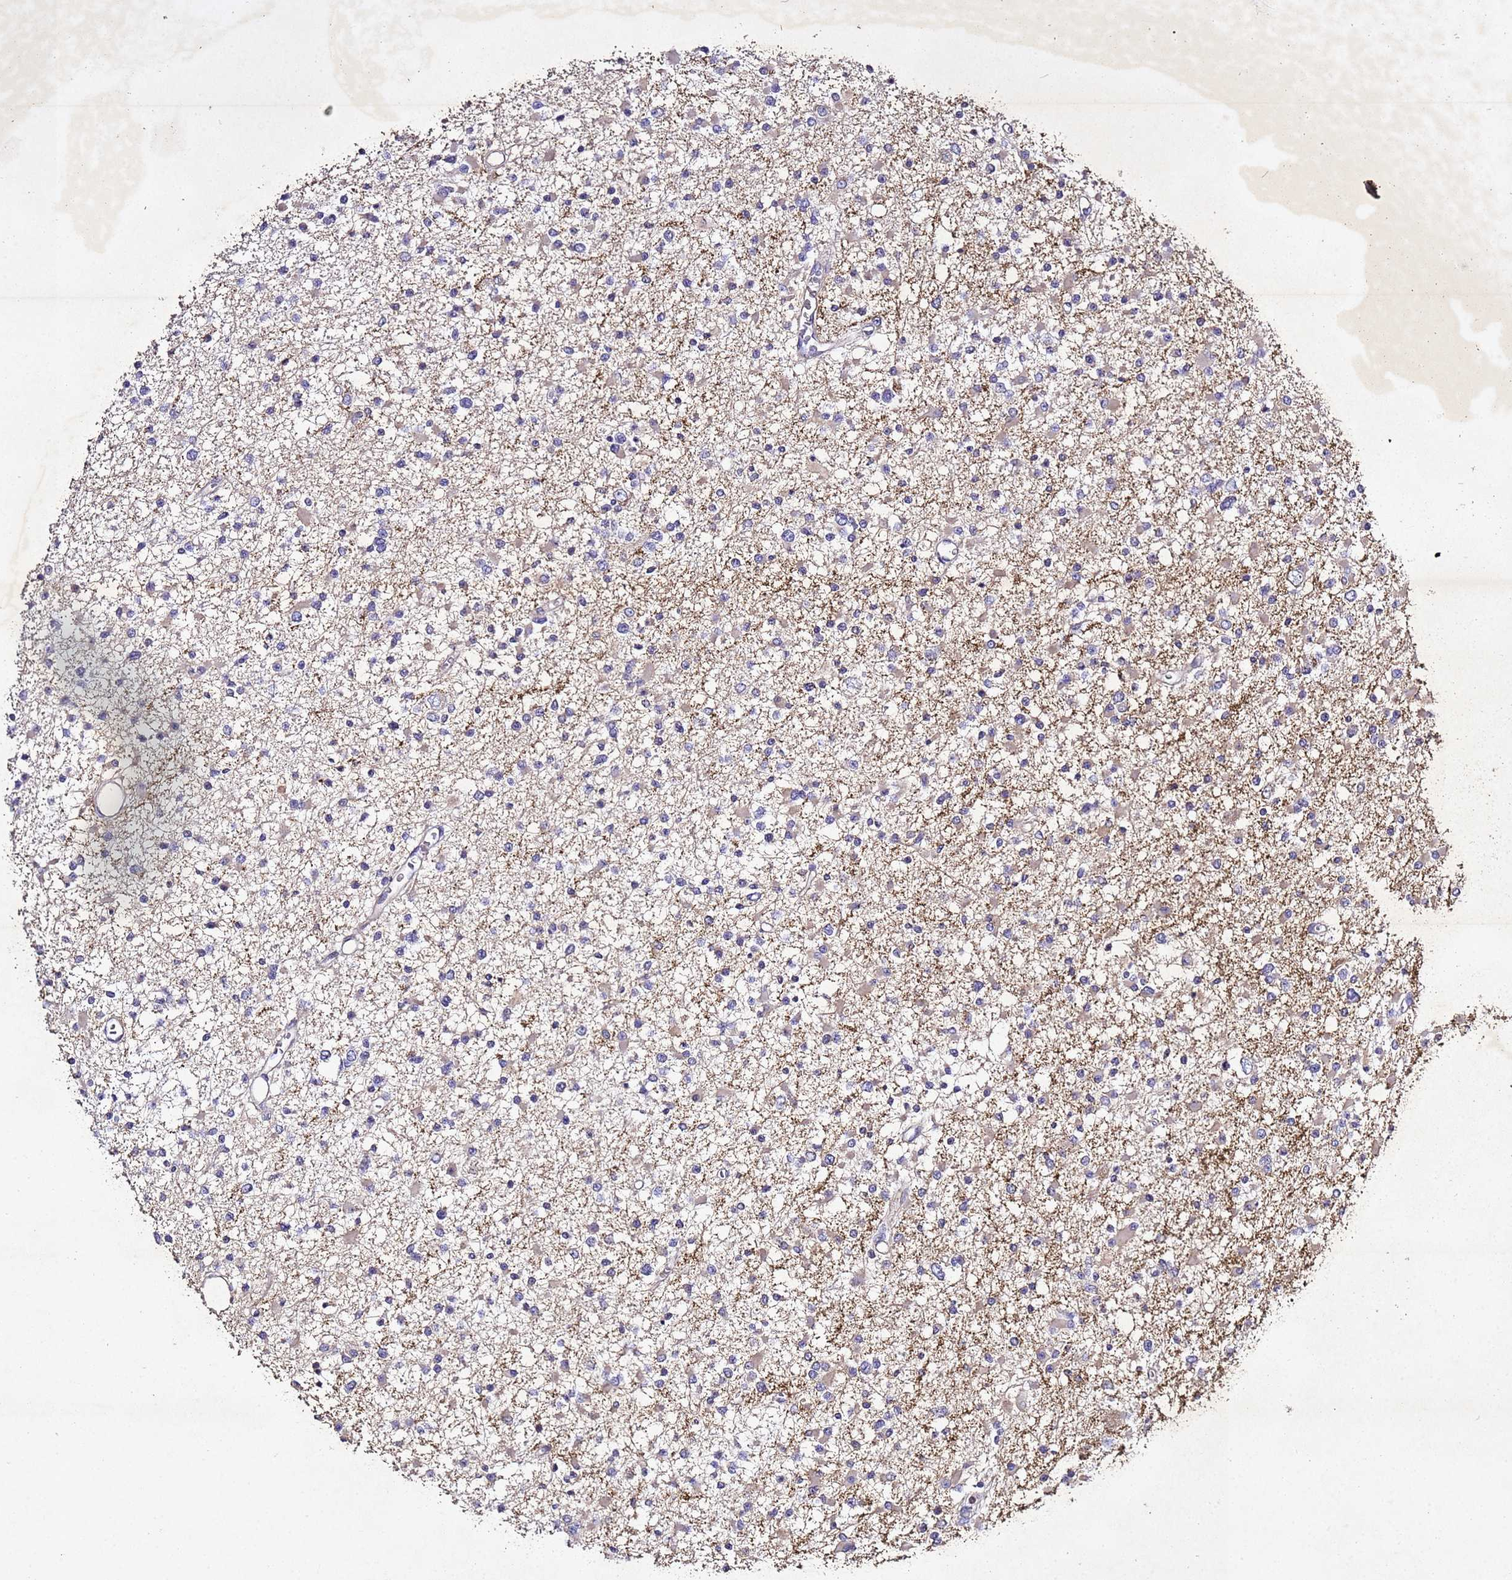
{"staining": {"intensity": "negative", "quantity": "none", "location": "none"}, "tissue": "glioma", "cell_type": "Tumor cells", "image_type": "cancer", "snomed": [{"axis": "morphology", "description": "Glioma, malignant, Low grade"}, {"axis": "topography", "description": "Brain"}], "caption": "Immunohistochemistry image of neoplastic tissue: glioma stained with DAB (3,3'-diaminobenzidine) demonstrates no significant protein staining in tumor cells. Nuclei are stained in blue.", "gene": "SV2B", "patient": {"sex": "female", "age": 22}}